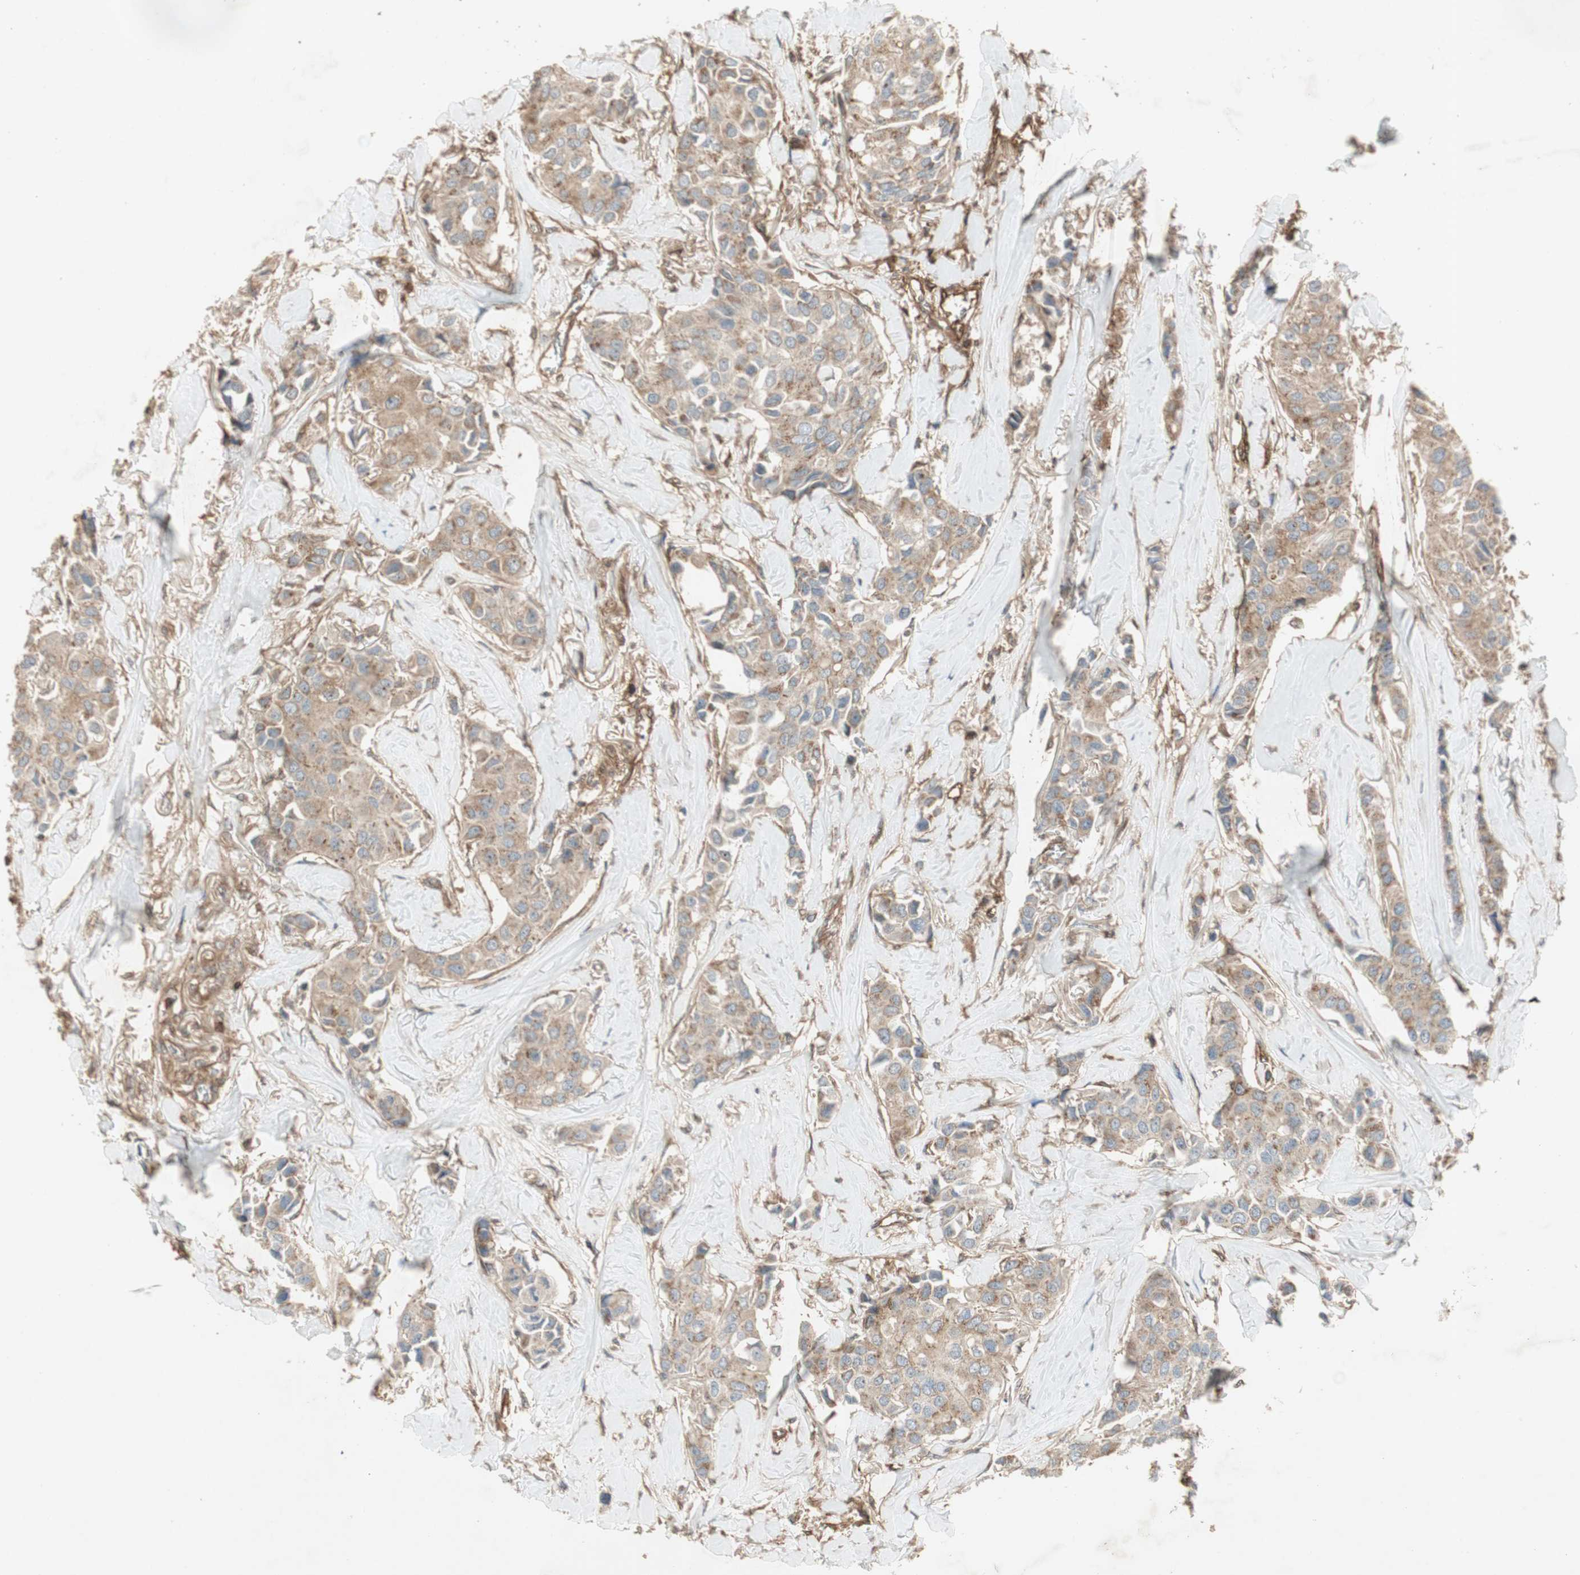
{"staining": {"intensity": "moderate", "quantity": ">75%", "location": "cytoplasmic/membranous"}, "tissue": "breast cancer", "cell_type": "Tumor cells", "image_type": "cancer", "snomed": [{"axis": "morphology", "description": "Duct carcinoma"}, {"axis": "topography", "description": "Breast"}], "caption": "IHC of human infiltrating ductal carcinoma (breast) demonstrates medium levels of moderate cytoplasmic/membranous staining in approximately >75% of tumor cells.", "gene": "BTN3A3", "patient": {"sex": "female", "age": 80}}